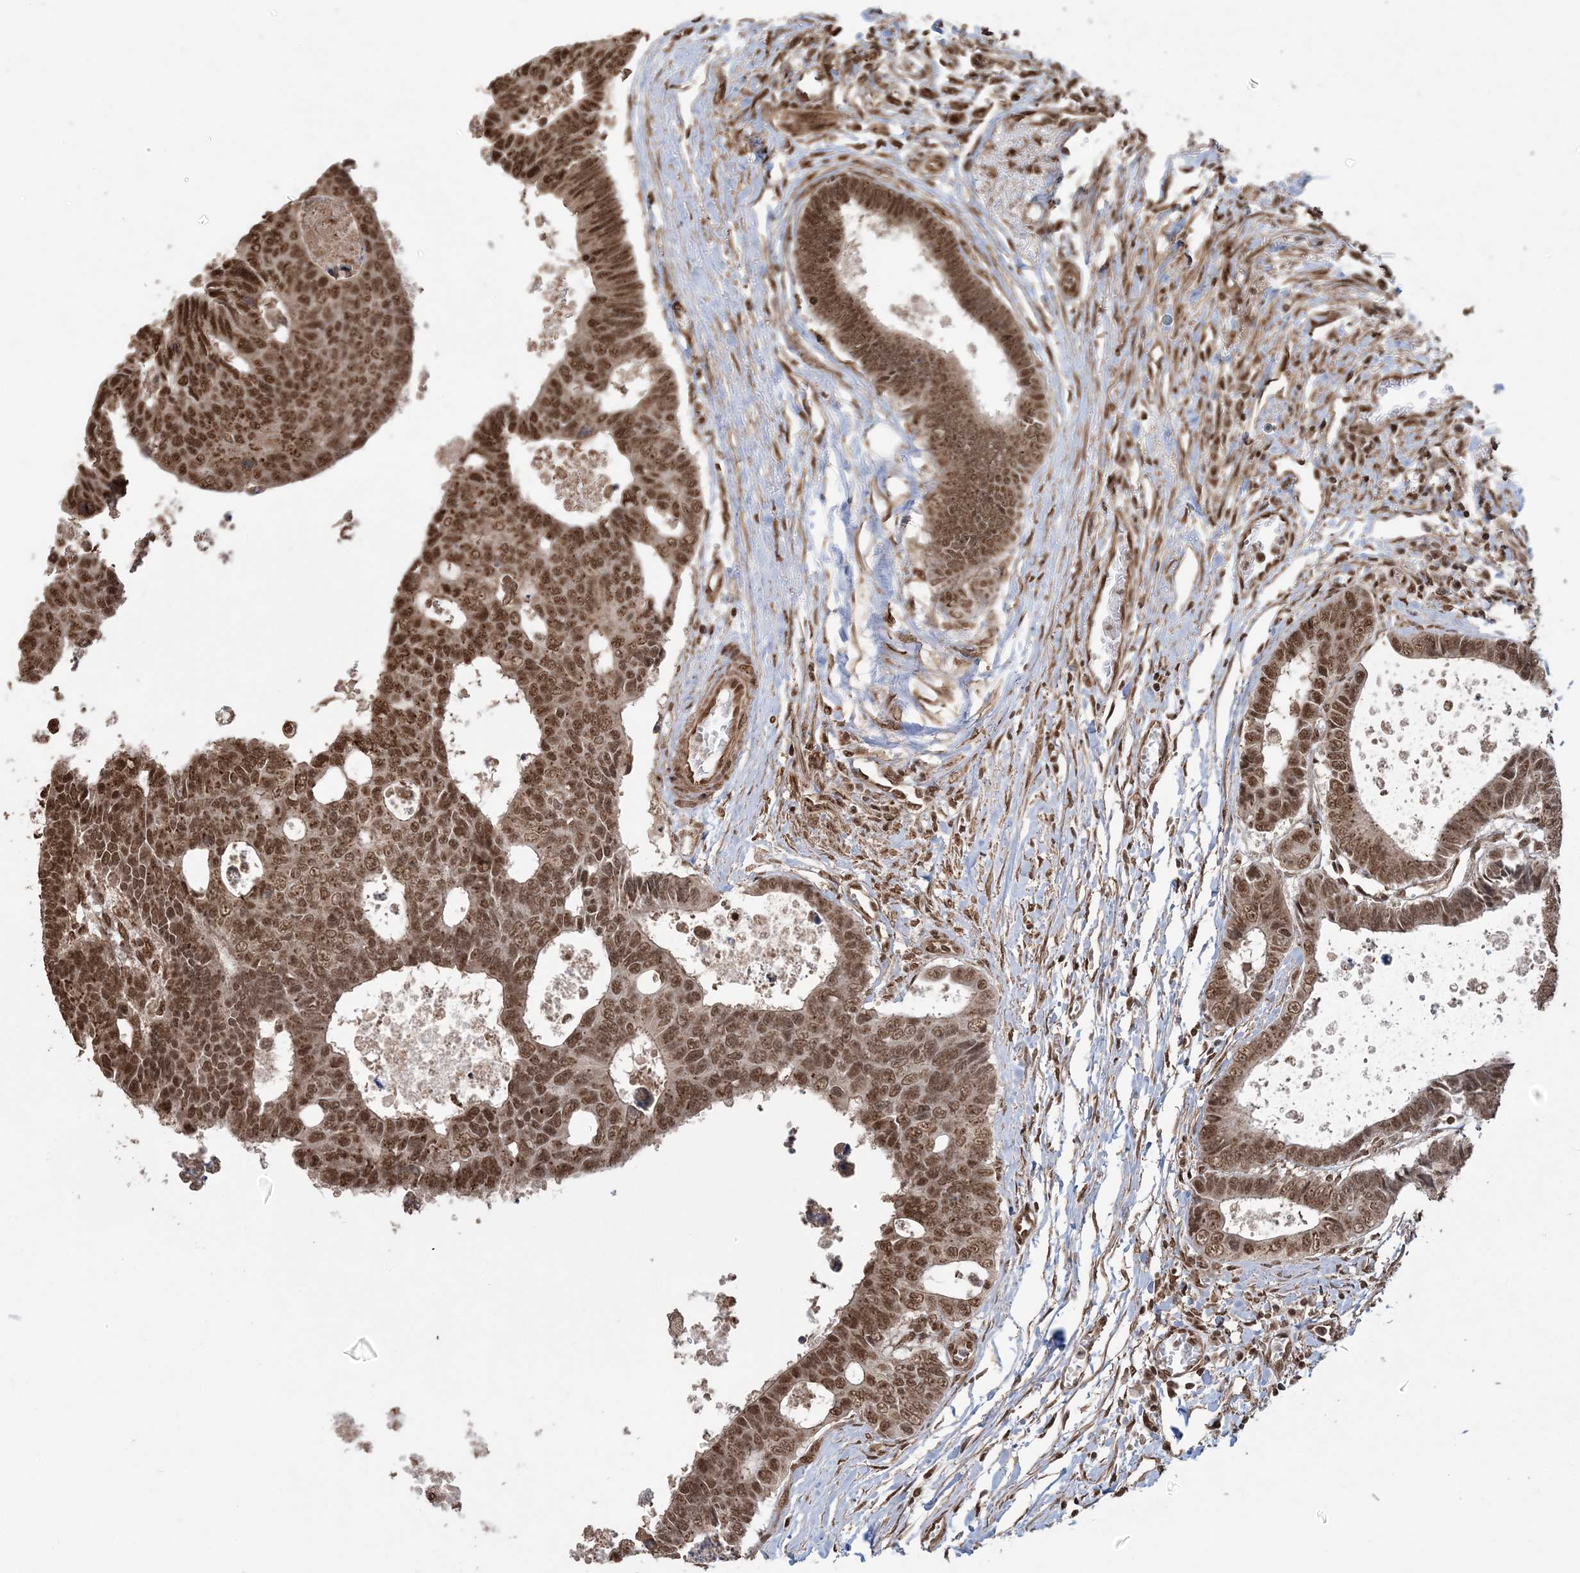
{"staining": {"intensity": "strong", "quantity": ">75%", "location": "nuclear"}, "tissue": "colorectal cancer", "cell_type": "Tumor cells", "image_type": "cancer", "snomed": [{"axis": "morphology", "description": "Adenocarcinoma, NOS"}, {"axis": "topography", "description": "Rectum"}], "caption": "The micrograph exhibits staining of adenocarcinoma (colorectal), revealing strong nuclear protein positivity (brown color) within tumor cells.", "gene": "ZNF839", "patient": {"sex": "male", "age": 84}}